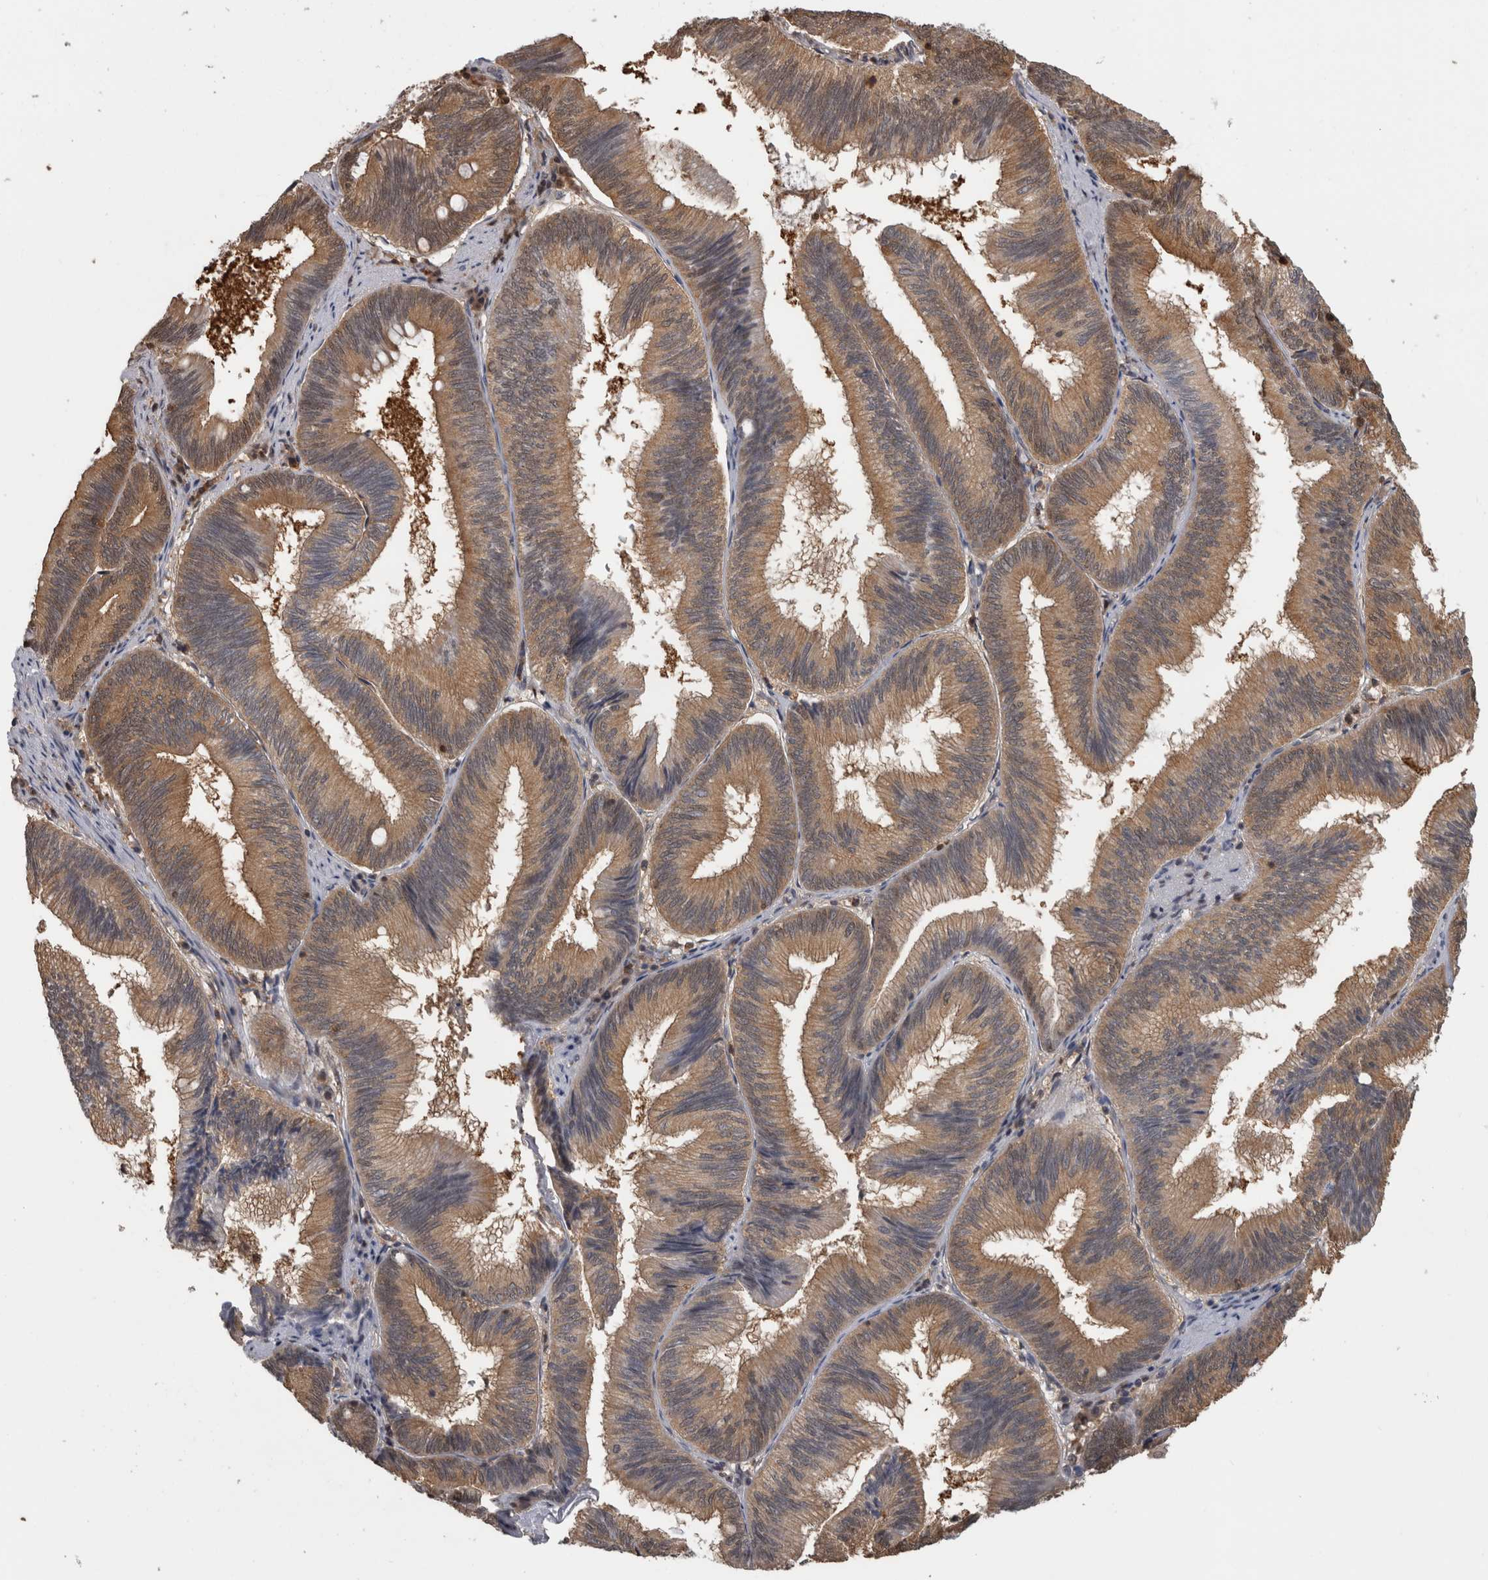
{"staining": {"intensity": "moderate", "quantity": "25%-75%", "location": "cytoplasmic/membranous,nuclear"}, "tissue": "pancreatic cancer", "cell_type": "Tumor cells", "image_type": "cancer", "snomed": [{"axis": "morphology", "description": "Adenocarcinoma, NOS"}, {"axis": "topography", "description": "Pancreas"}], "caption": "Pancreatic cancer stained for a protein reveals moderate cytoplasmic/membranous and nuclear positivity in tumor cells.", "gene": "TDRD7", "patient": {"sex": "male", "age": 82}}